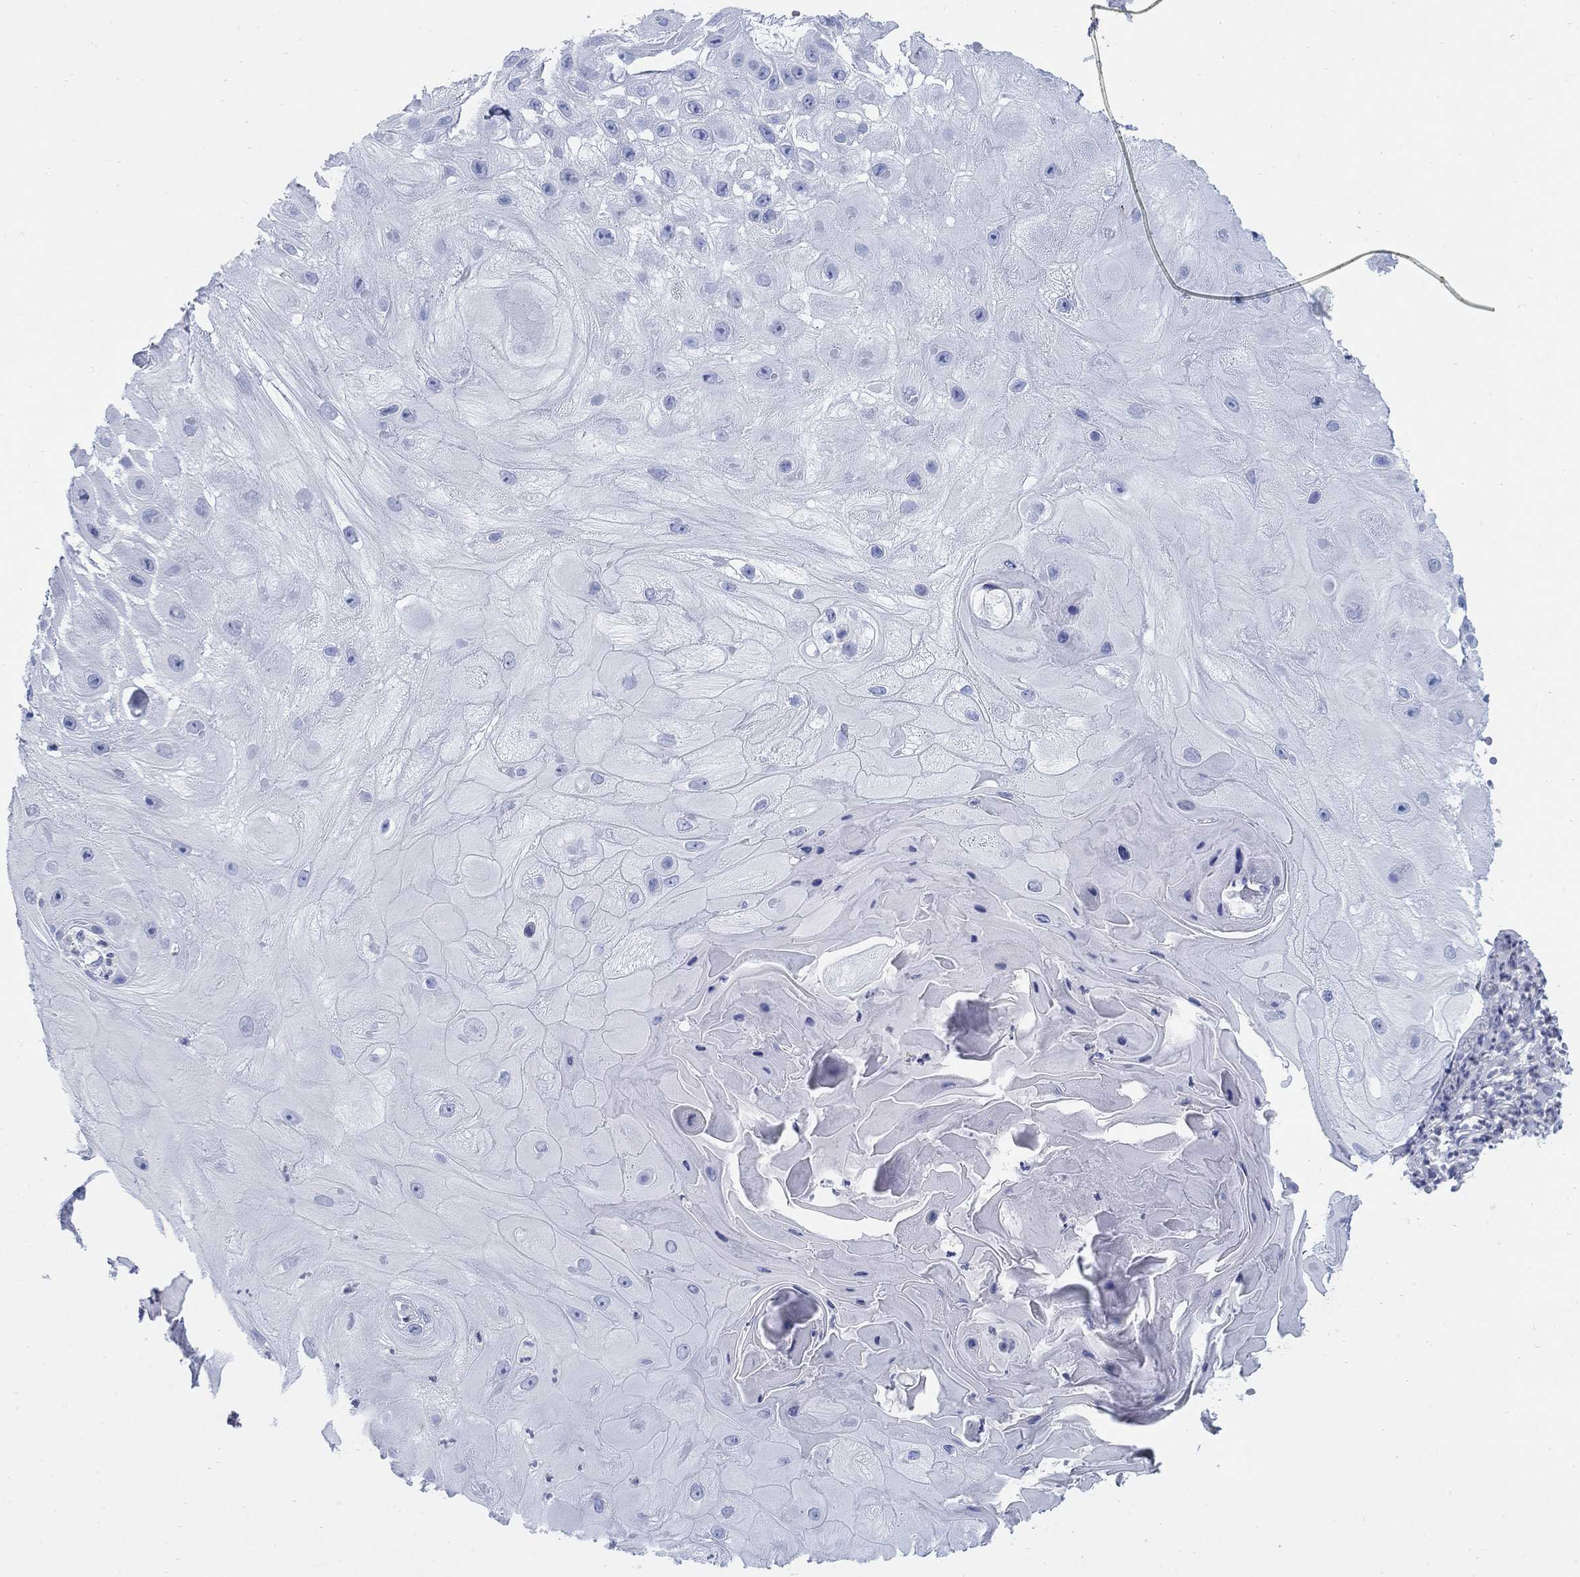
{"staining": {"intensity": "negative", "quantity": "none", "location": "none"}, "tissue": "skin cancer", "cell_type": "Tumor cells", "image_type": "cancer", "snomed": [{"axis": "morphology", "description": "Normal tissue, NOS"}, {"axis": "morphology", "description": "Squamous cell carcinoma, NOS"}, {"axis": "topography", "description": "Skin"}], "caption": "Immunohistochemistry of skin cancer demonstrates no expression in tumor cells. The staining was performed using DAB (3,3'-diaminobenzidine) to visualize the protein expression in brown, while the nuclei were stained in blue with hematoxylin (Magnification: 20x).", "gene": "SCCPDH", "patient": {"sex": "male", "age": 79}}